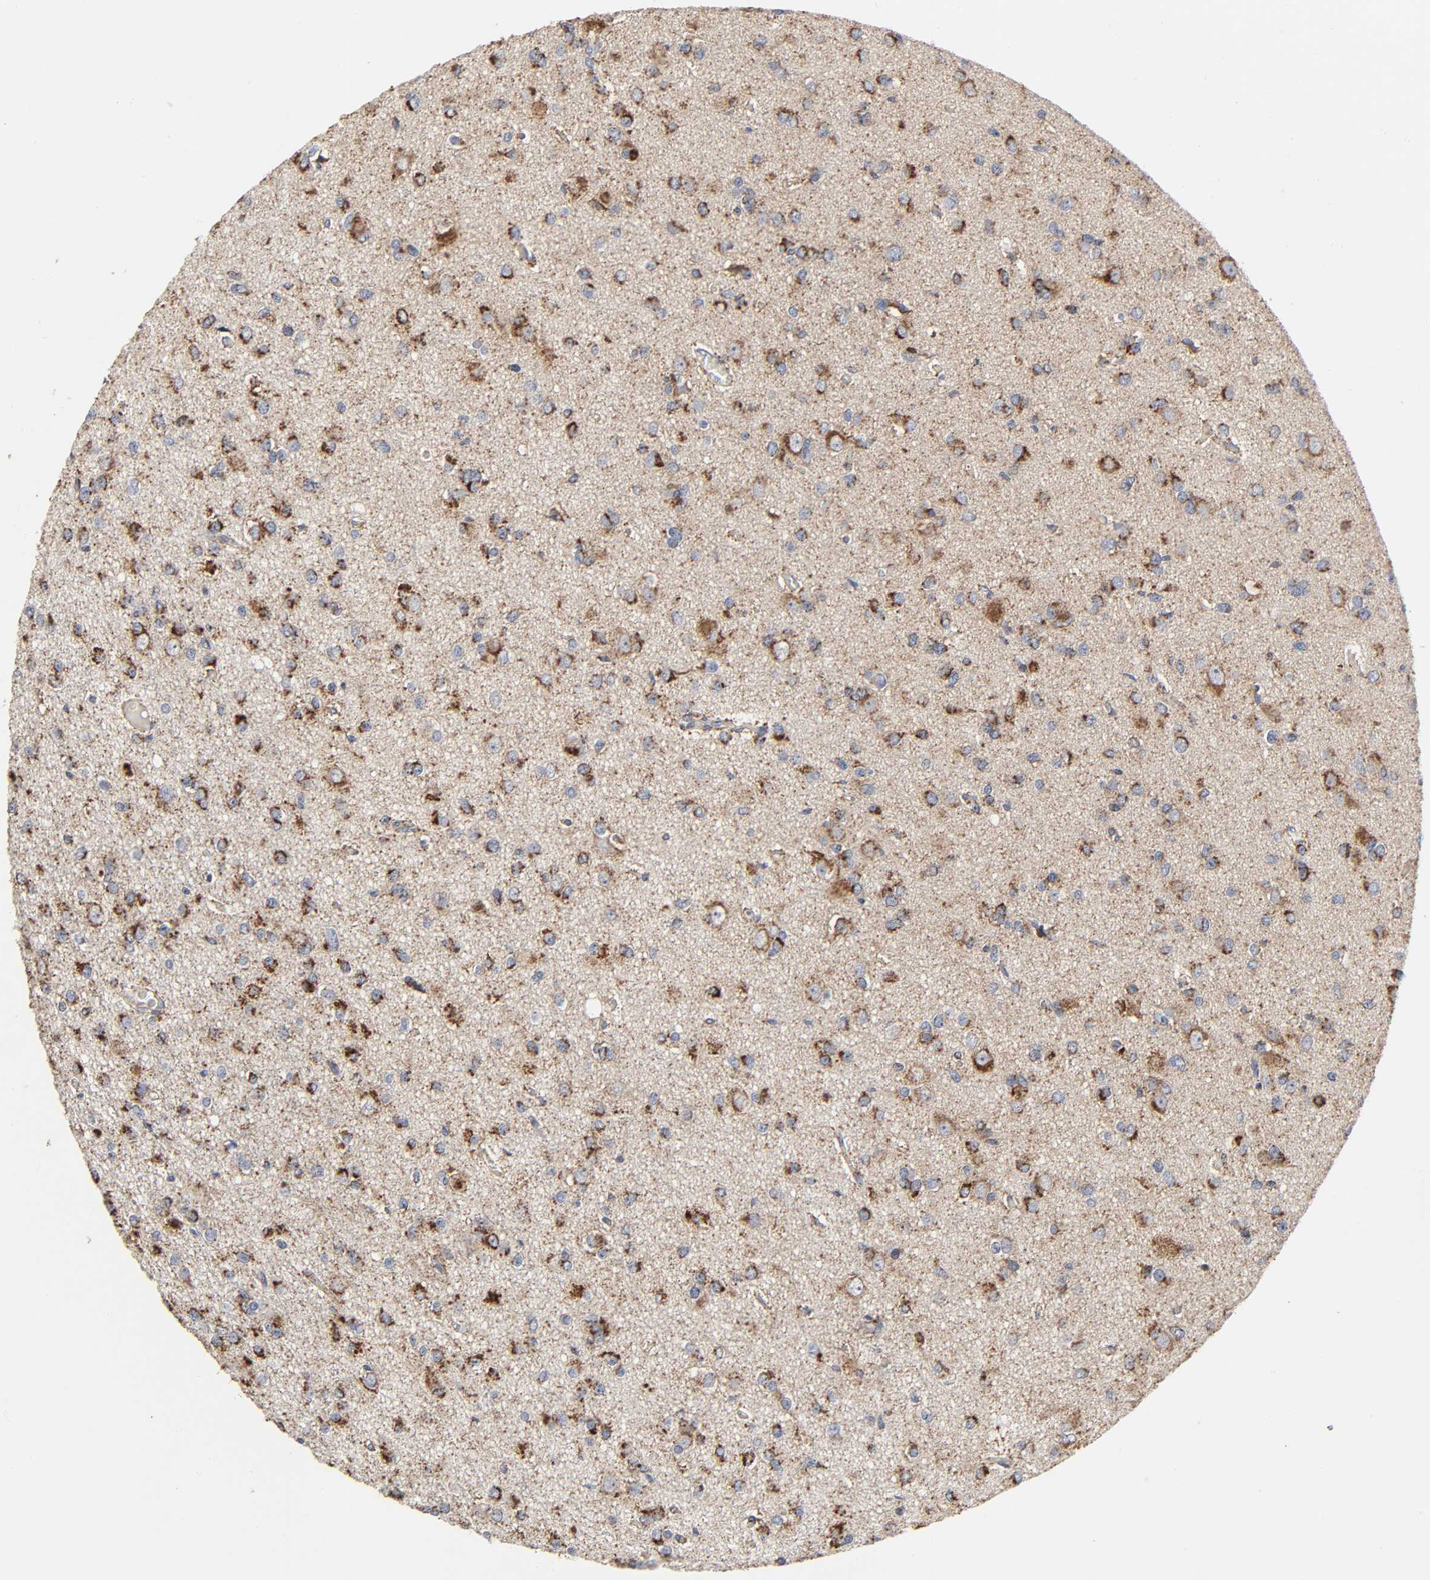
{"staining": {"intensity": "strong", "quantity": ">75%", "location": "cytoplasmic/membranous"}, "tissue": "glioma", "cell_type": "Tumor cells", "image_type": "cancer", "snomed": [{"axis": "morphology", "description": "Glioma, malignant, Low grade"}, {"axis": "topography", "description": "Brain"}], "caption": "Immunohistochemical staining of malignant glioma (low-grade) reveals high levels of strong cytoplasmic/membranous staining in approximately >75% of tumor cells.", "gene": "COX6B1", "patient": {"sex": "male", "age": 42}}